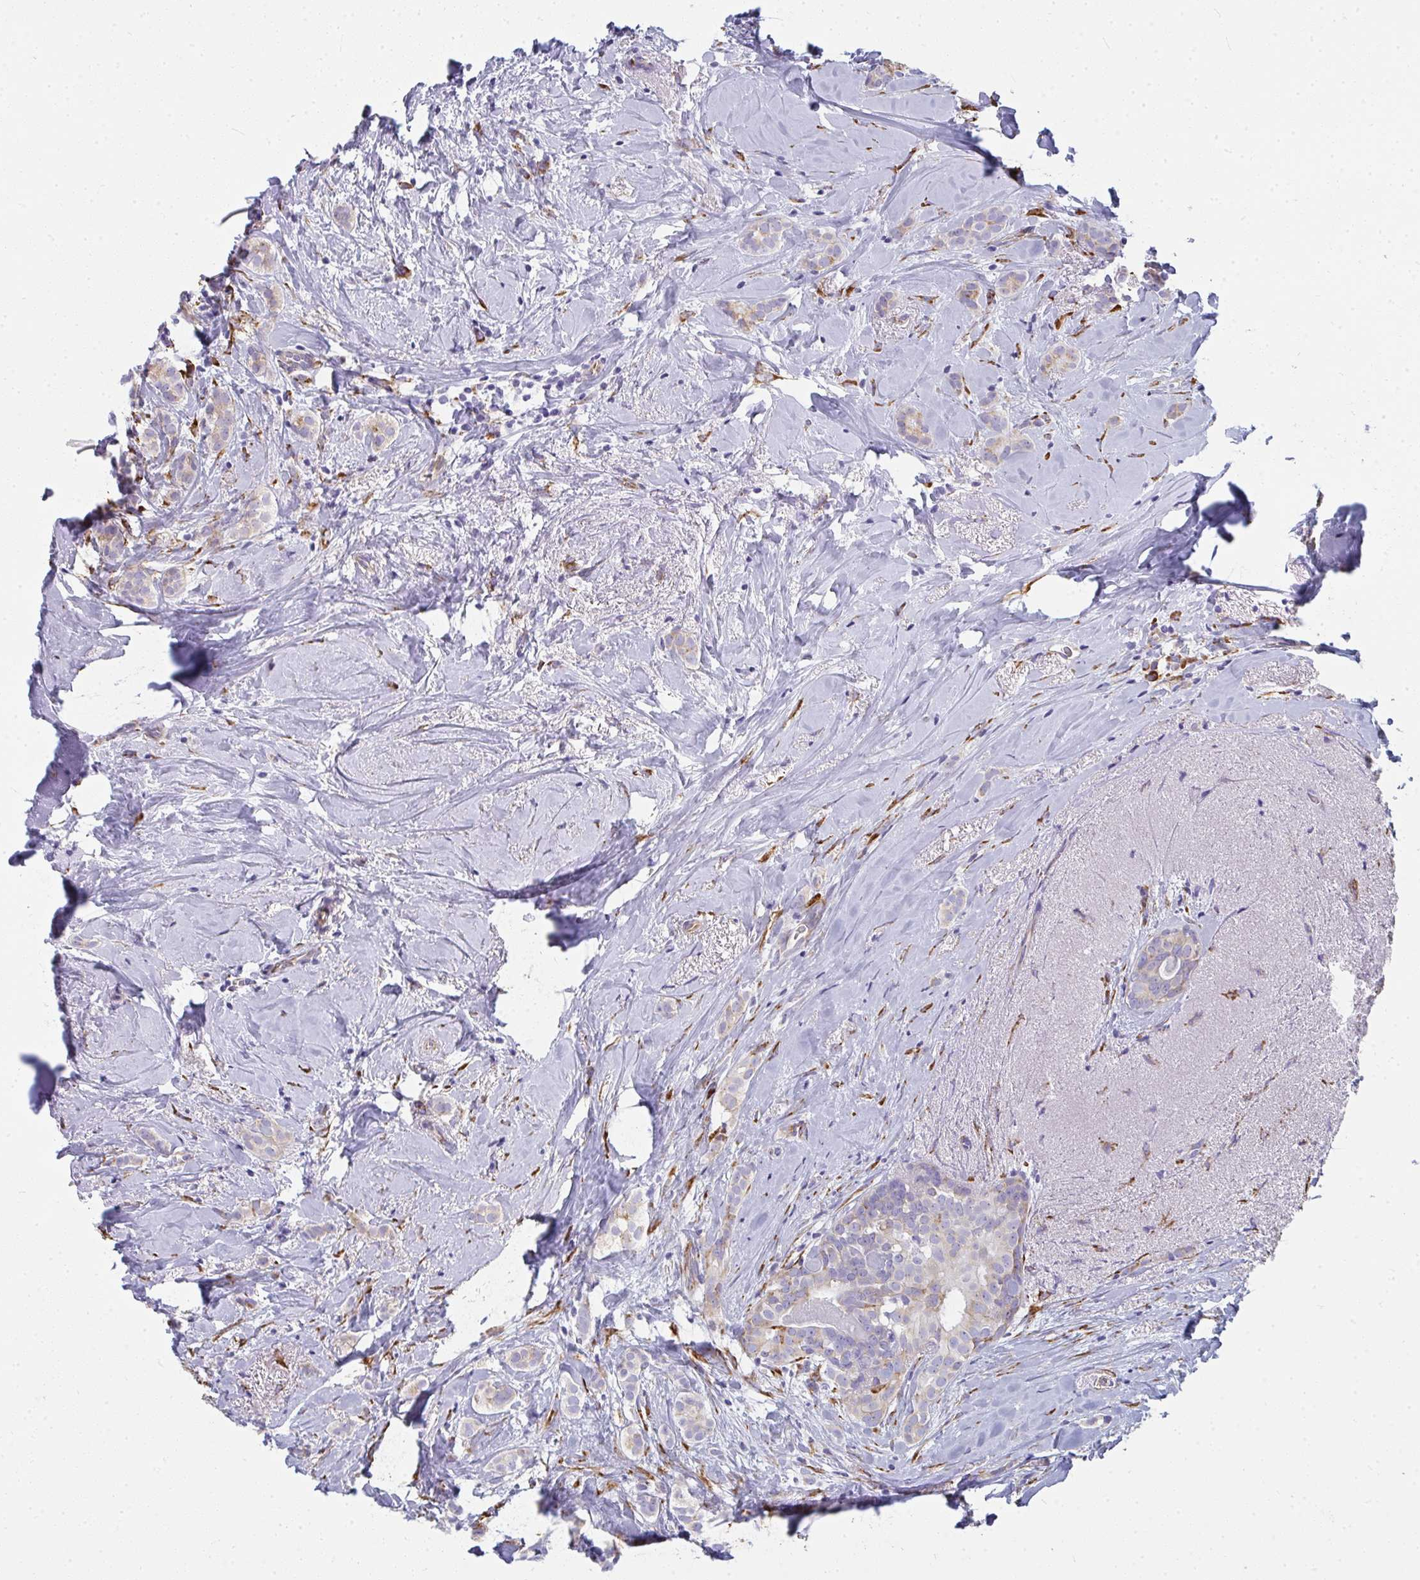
{"staining": {"intensity": "weak", "quantity": "<25%", "location": "cytoplasmic/membranous"}, "tissue": "breast cancer", "cell_type": "Tumor cells", "image_type": "cancer", "snomed": [{"axis": "morphology", "description": "Duct carcinoma"}, {"axis": "topography", "description": "Breast"}], "caption": "This is an immunohistochemistry micrograph of breast cancer (intraductal carcinoma). There is no positivity in tumor cells.", "gene": "SHROOM1", "patient": {"sex": "female", "age": 65}}